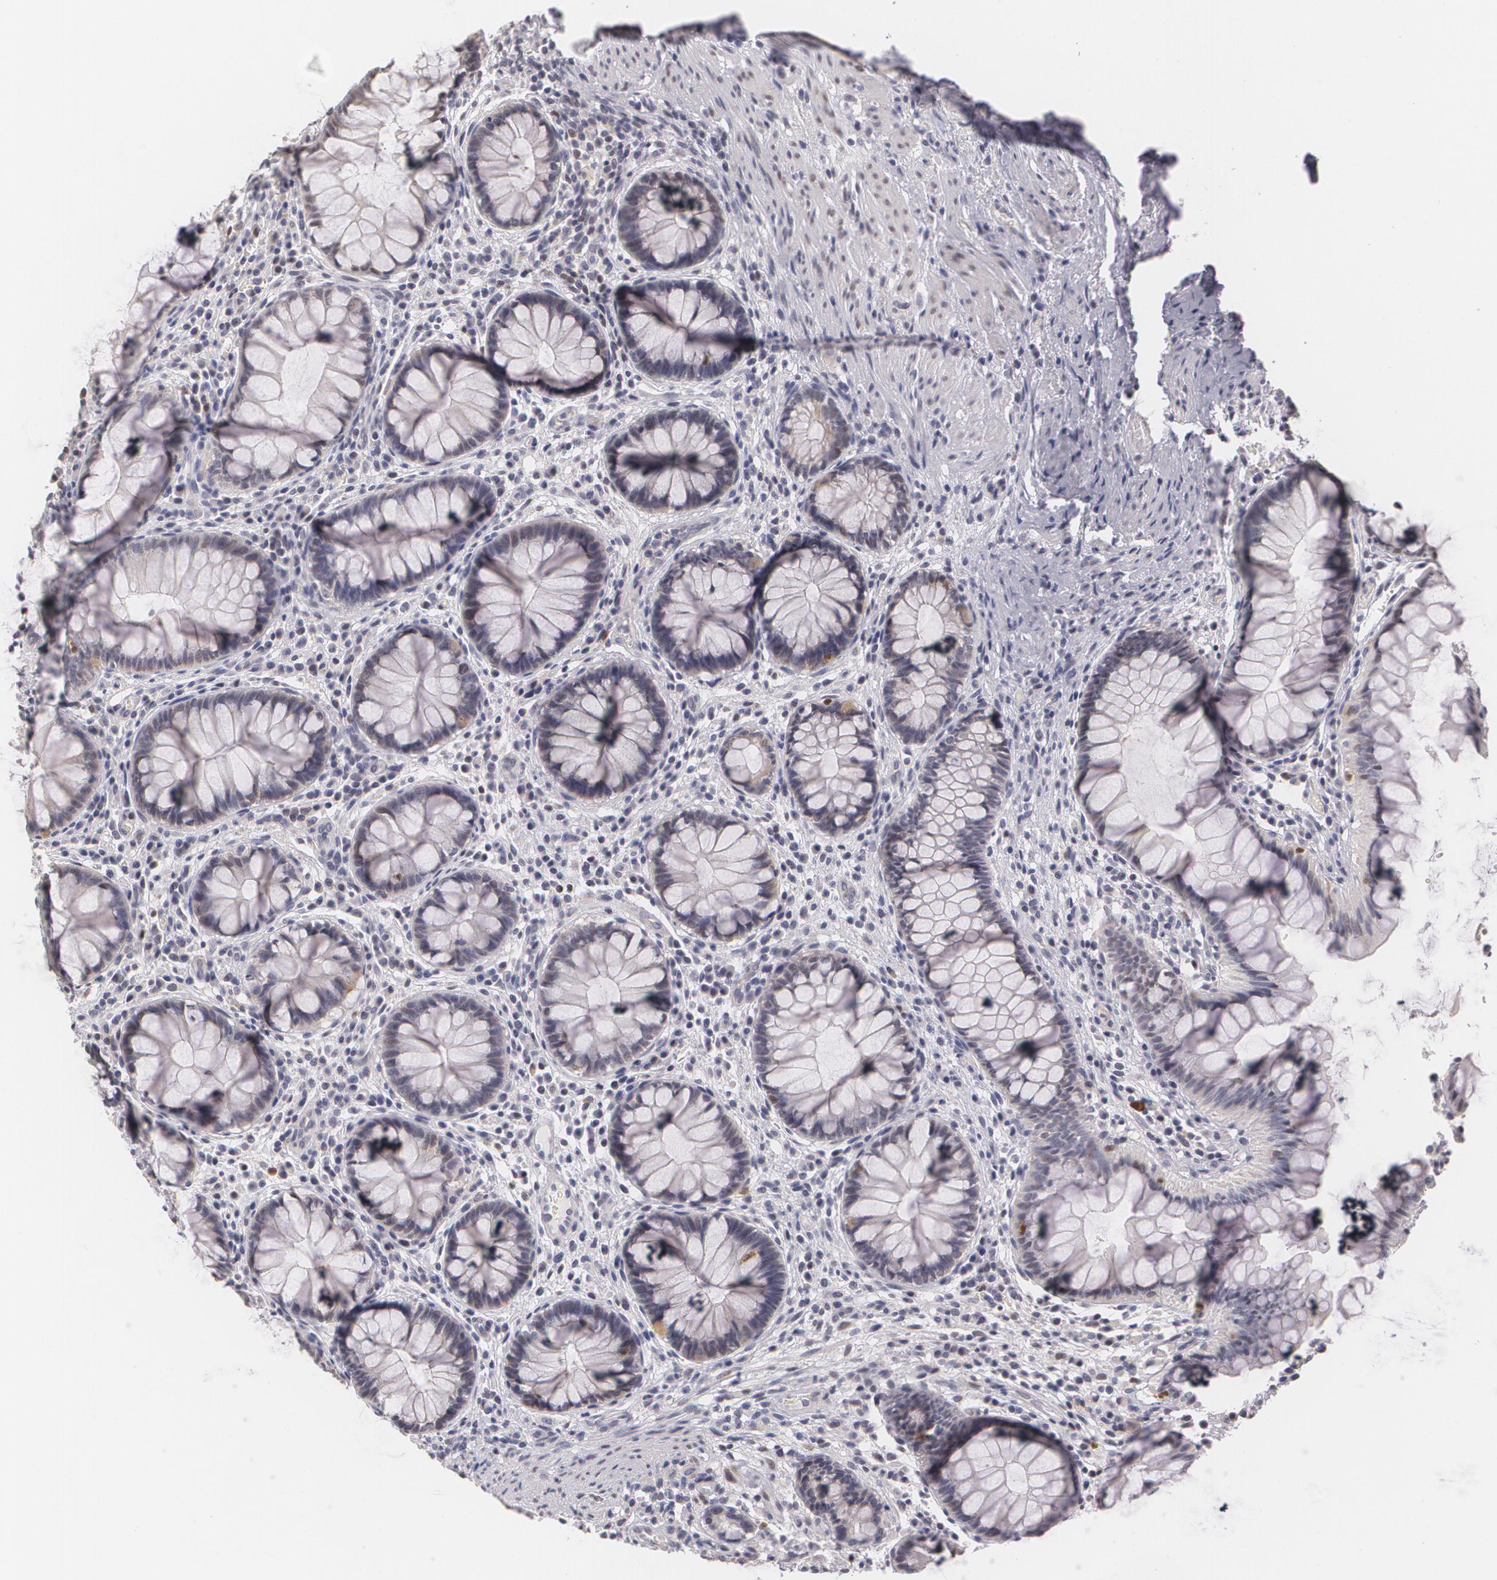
{"staining": {"intensity": "weak", "quantity": "<25%", "location": "cytoplasmic/membranous,nuclear"}, "tissue": "rectum", "cell_type": "Glandular cells", "image_type": "normal", "snomed": [{"axis": "morphology", "description": "Normal tissue, NOS"}, {"axis": "topography", "description": "Rectum"}], "caption": "IHC of benign rectum shows no expression in glandular cells.", "gene": "ZBTB16", "patient": {"sex": "male", "age": 77}}